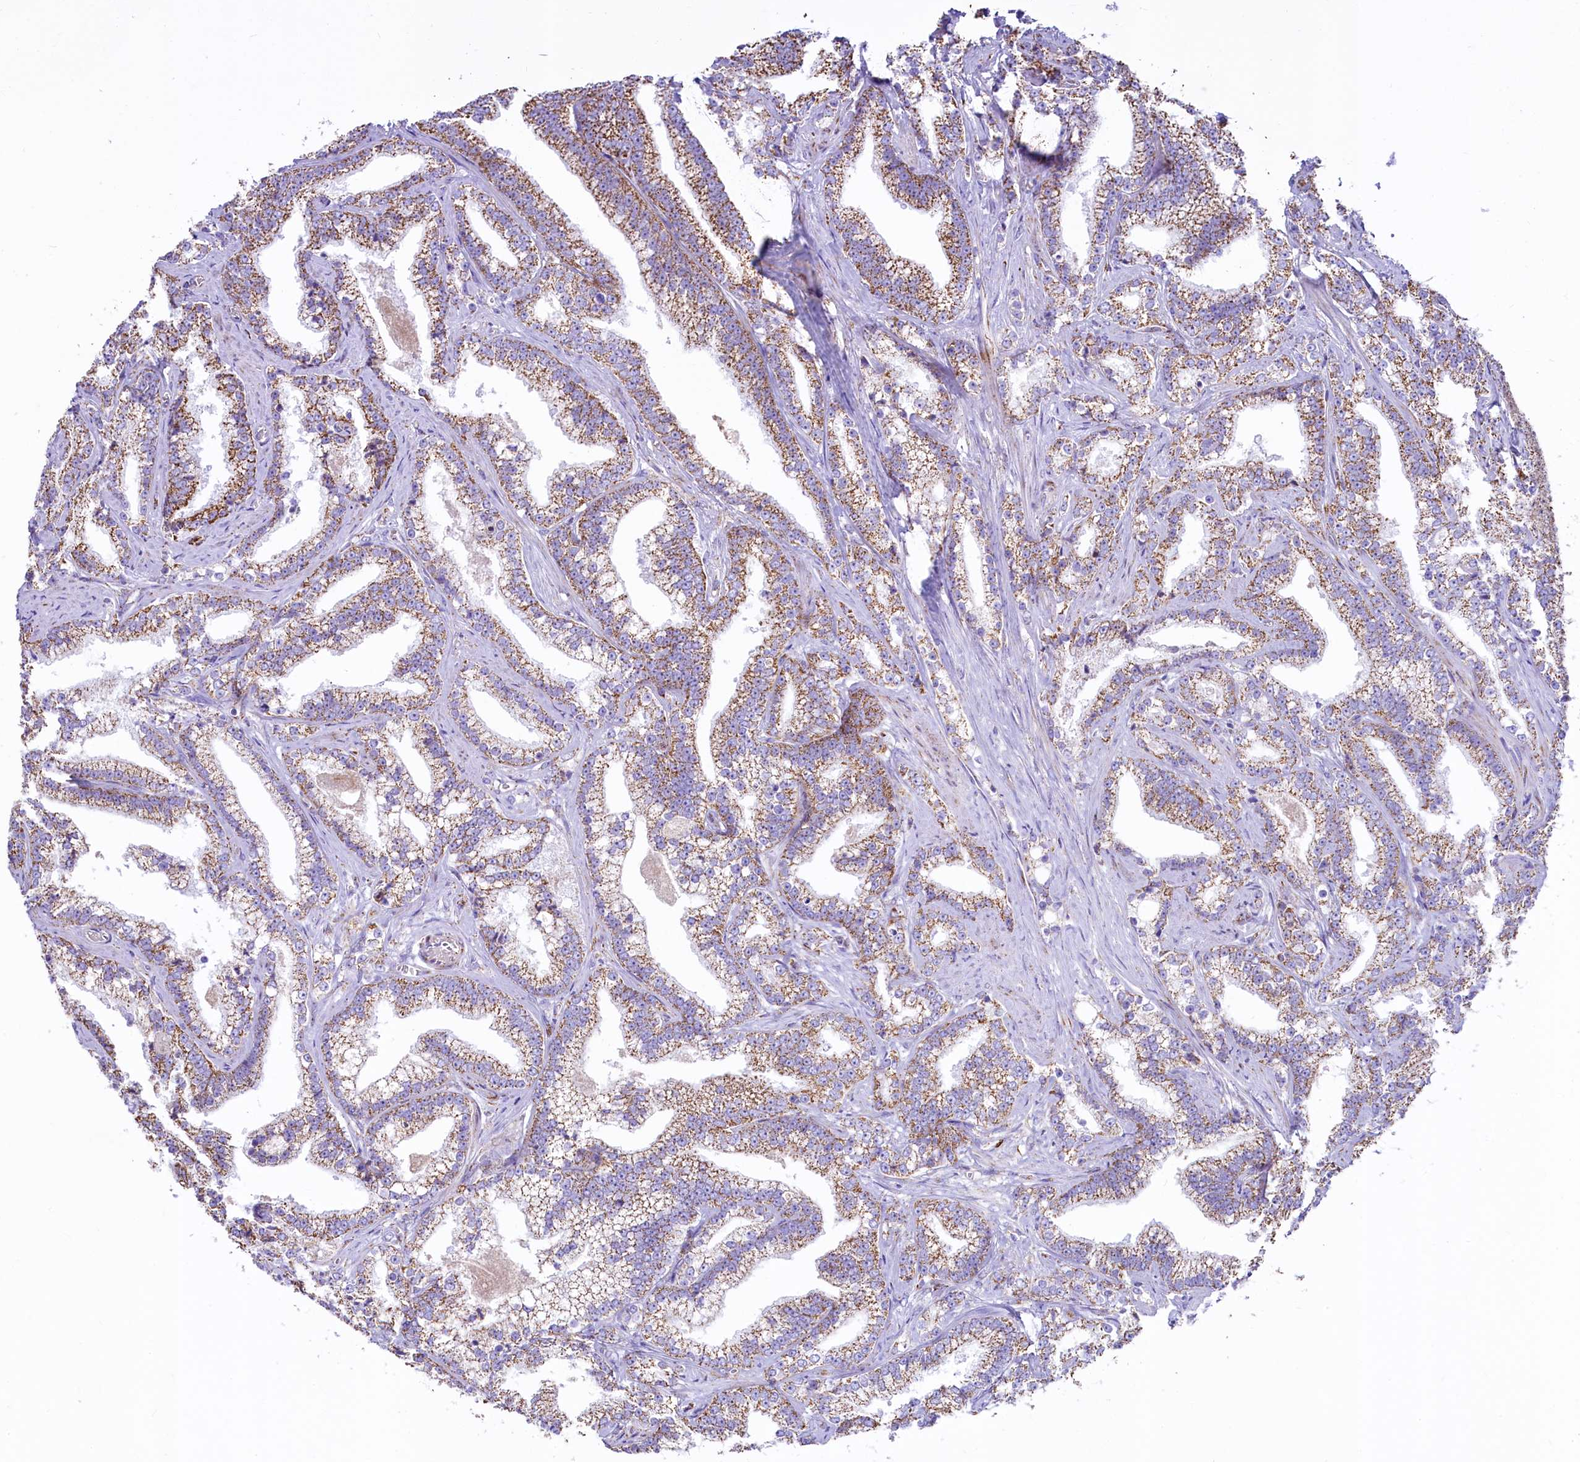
{"staining": {"intensity": "moderate", "quantity": ">75%", "location": "cytoplasmic/membranous"}, "tissue": "prostate cancer", "cell_type": "Tumor cells", "image_type": "cancer", "snomed": [{"axis": "morphology", "description": "Adenocarcinoma, High grade"}, {"axis": "topography", "description": "Prostate and seminal vesicle, NOS"}], "caption": "Protein staining of prostate adenocarcinoma (high-grade) tissue reveals moderate cytoplasmic/membranous expression in approximately >75% of tumor cells. The staining is performed using DAB brown chromogen to label protein expression. The nuclei are counter-stained blue using hematoxylin.", "gene": "IDH3A", "patient": {"sex": "male", "age": 67}}